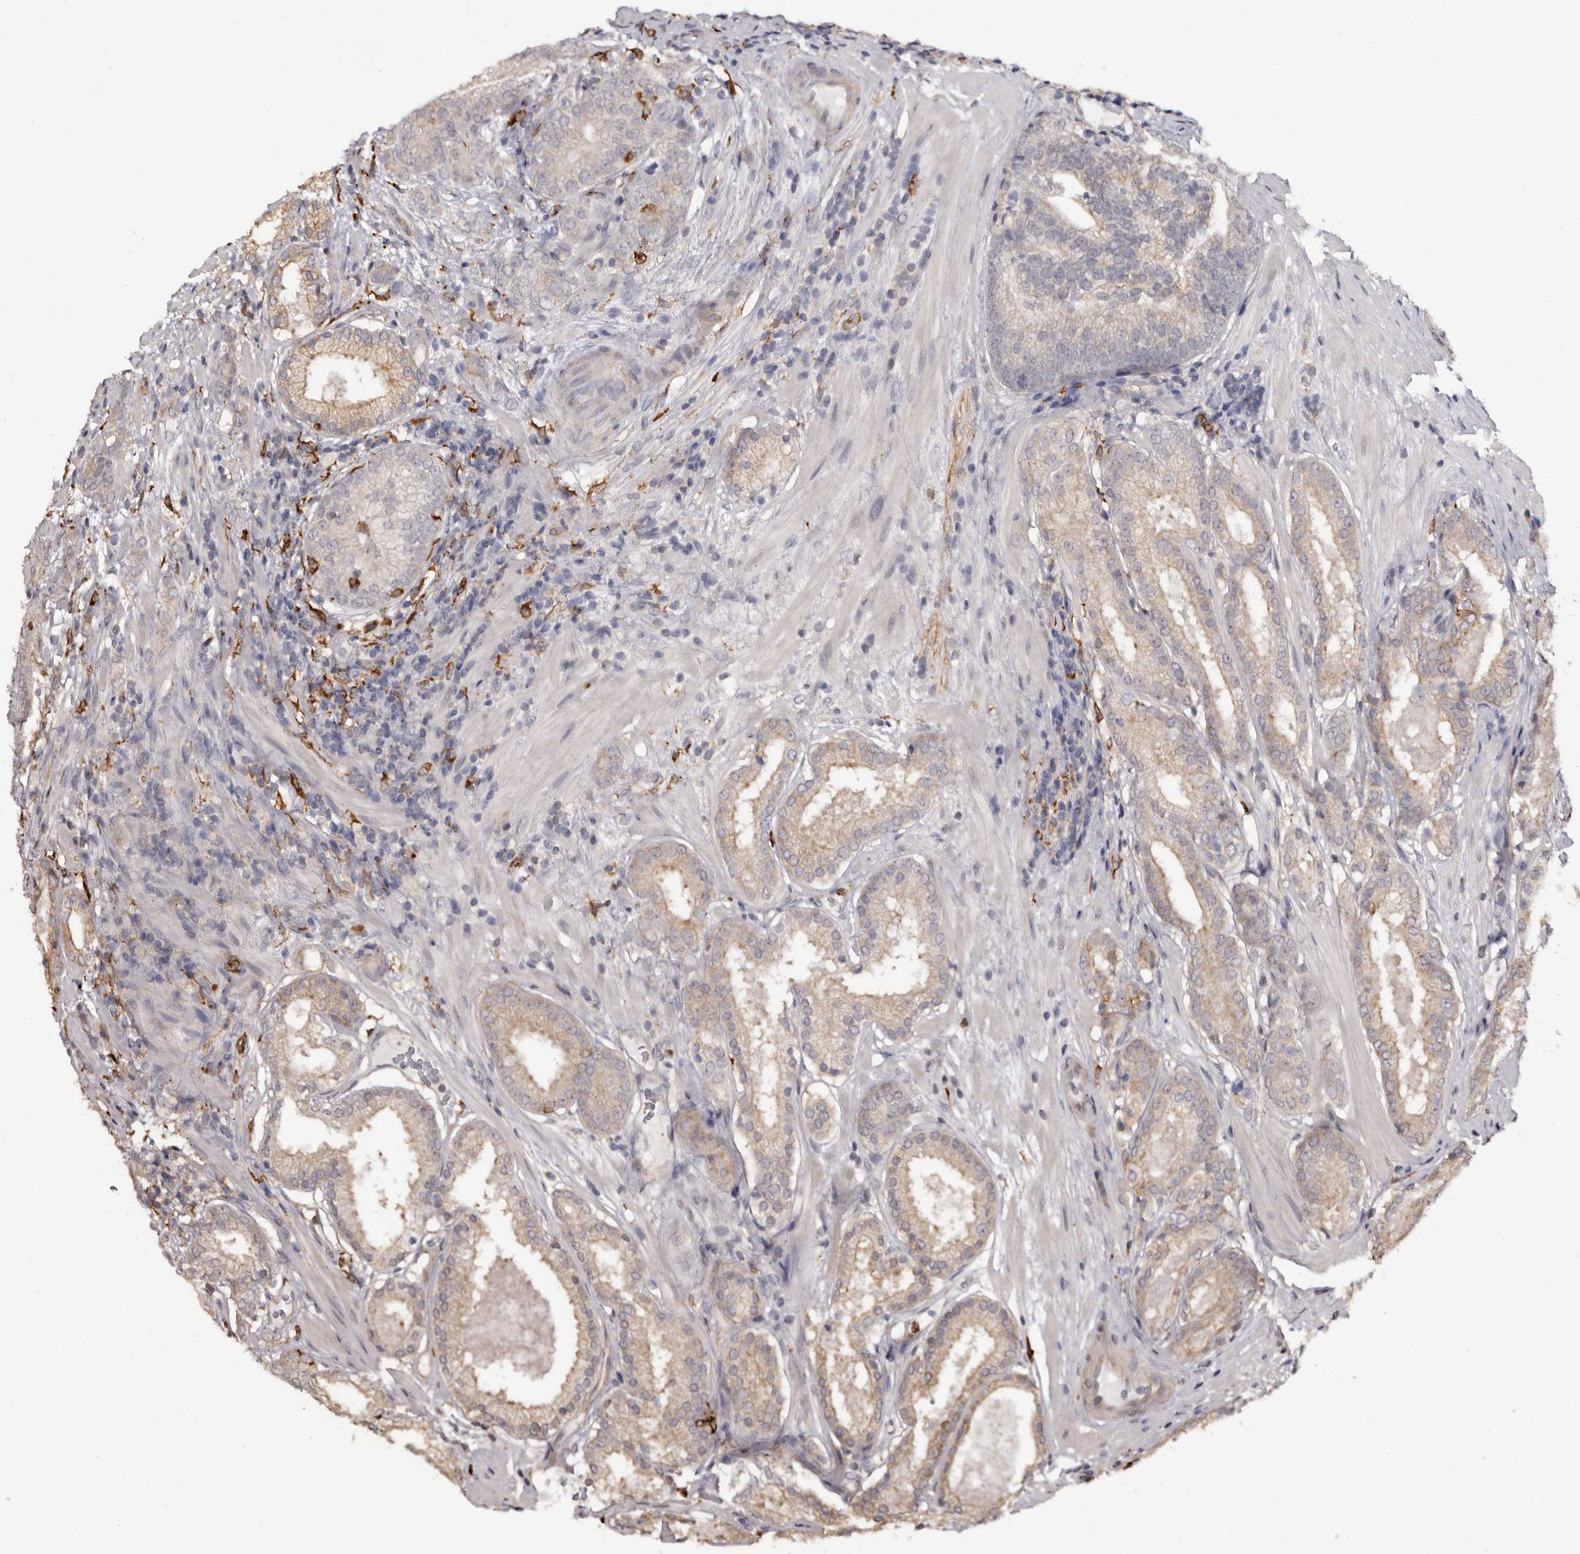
{"staining": {"intensity": "weak", "quantity": "25%-75%", "location": "cytoplasmic/membranous"}, "tissue": "prostate cancer", "cell_type": "Tumor cells", "image_type": "cancer", "snomed": [{"axis": "morphology", "description": "Adenocarcinoma, High grade"}, {"axis": "topography", "description": "Prostate"}], "caption": "Immunohistochemical staining of prostate cancer (high-grade adenocarcinoma) displays low levels of weak cytoplasmic/membranous protein staining in about 25%-75% of tumor cells.", "gene": "TNNI1", "patient": {"sex": "male", "age": 57}}